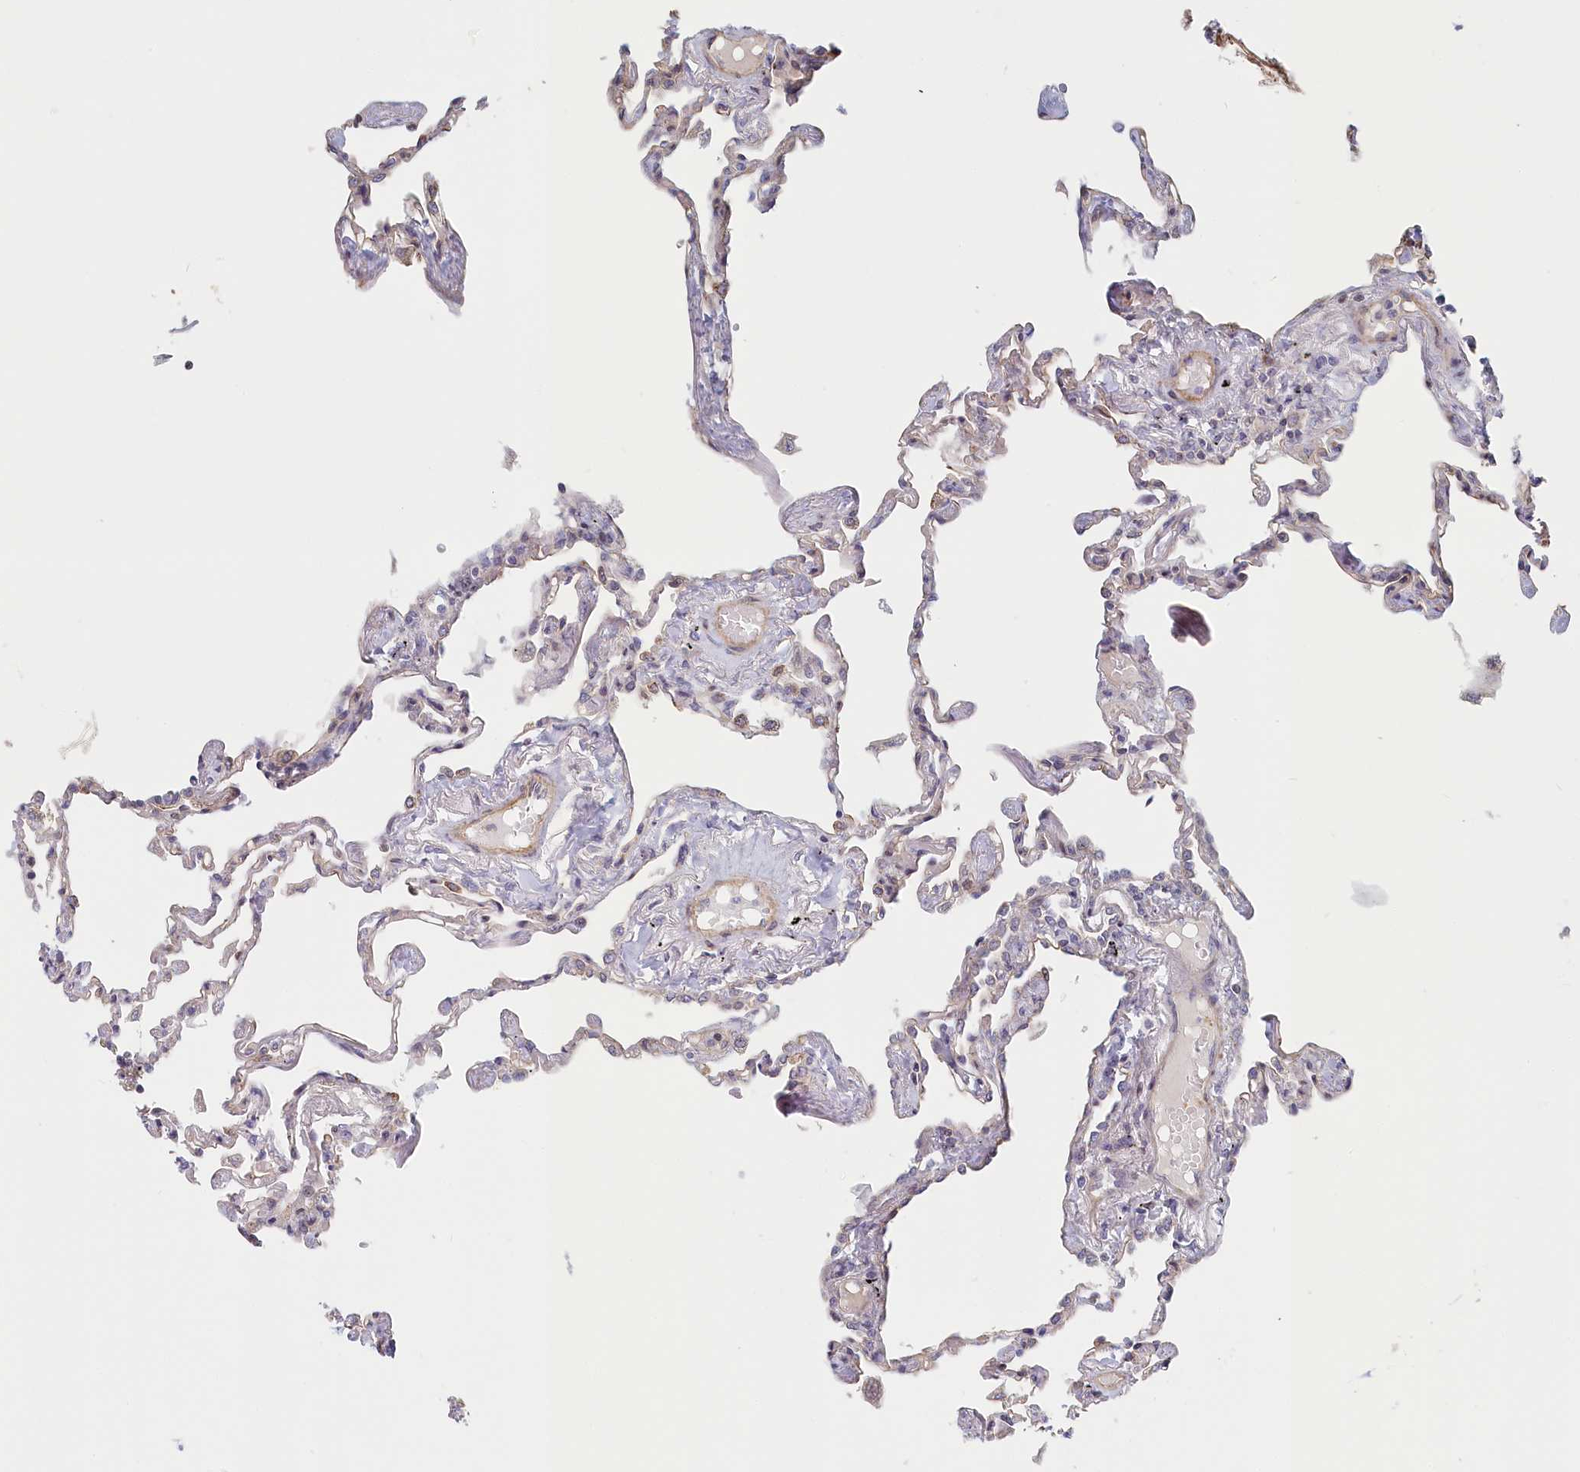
{"staining": {"intensity": "weak", "quantity": "<25%", "location": "cytoplasmic/membranous"}, "tissue": "lung", "cell_type": "Alveolar cells", "image_type": "normal", "snomed": [{"axis": "morphology", "description": "Normal tissue, NOS"}, {"axis": "topography", "description": "Lung"}], "caption": "DAB immunohistochemical staining of unremarkable human lung shows no significant staining in alveolar cells.", "gene": "INTS4", "patient": {"sex": "female", "age": 67}}